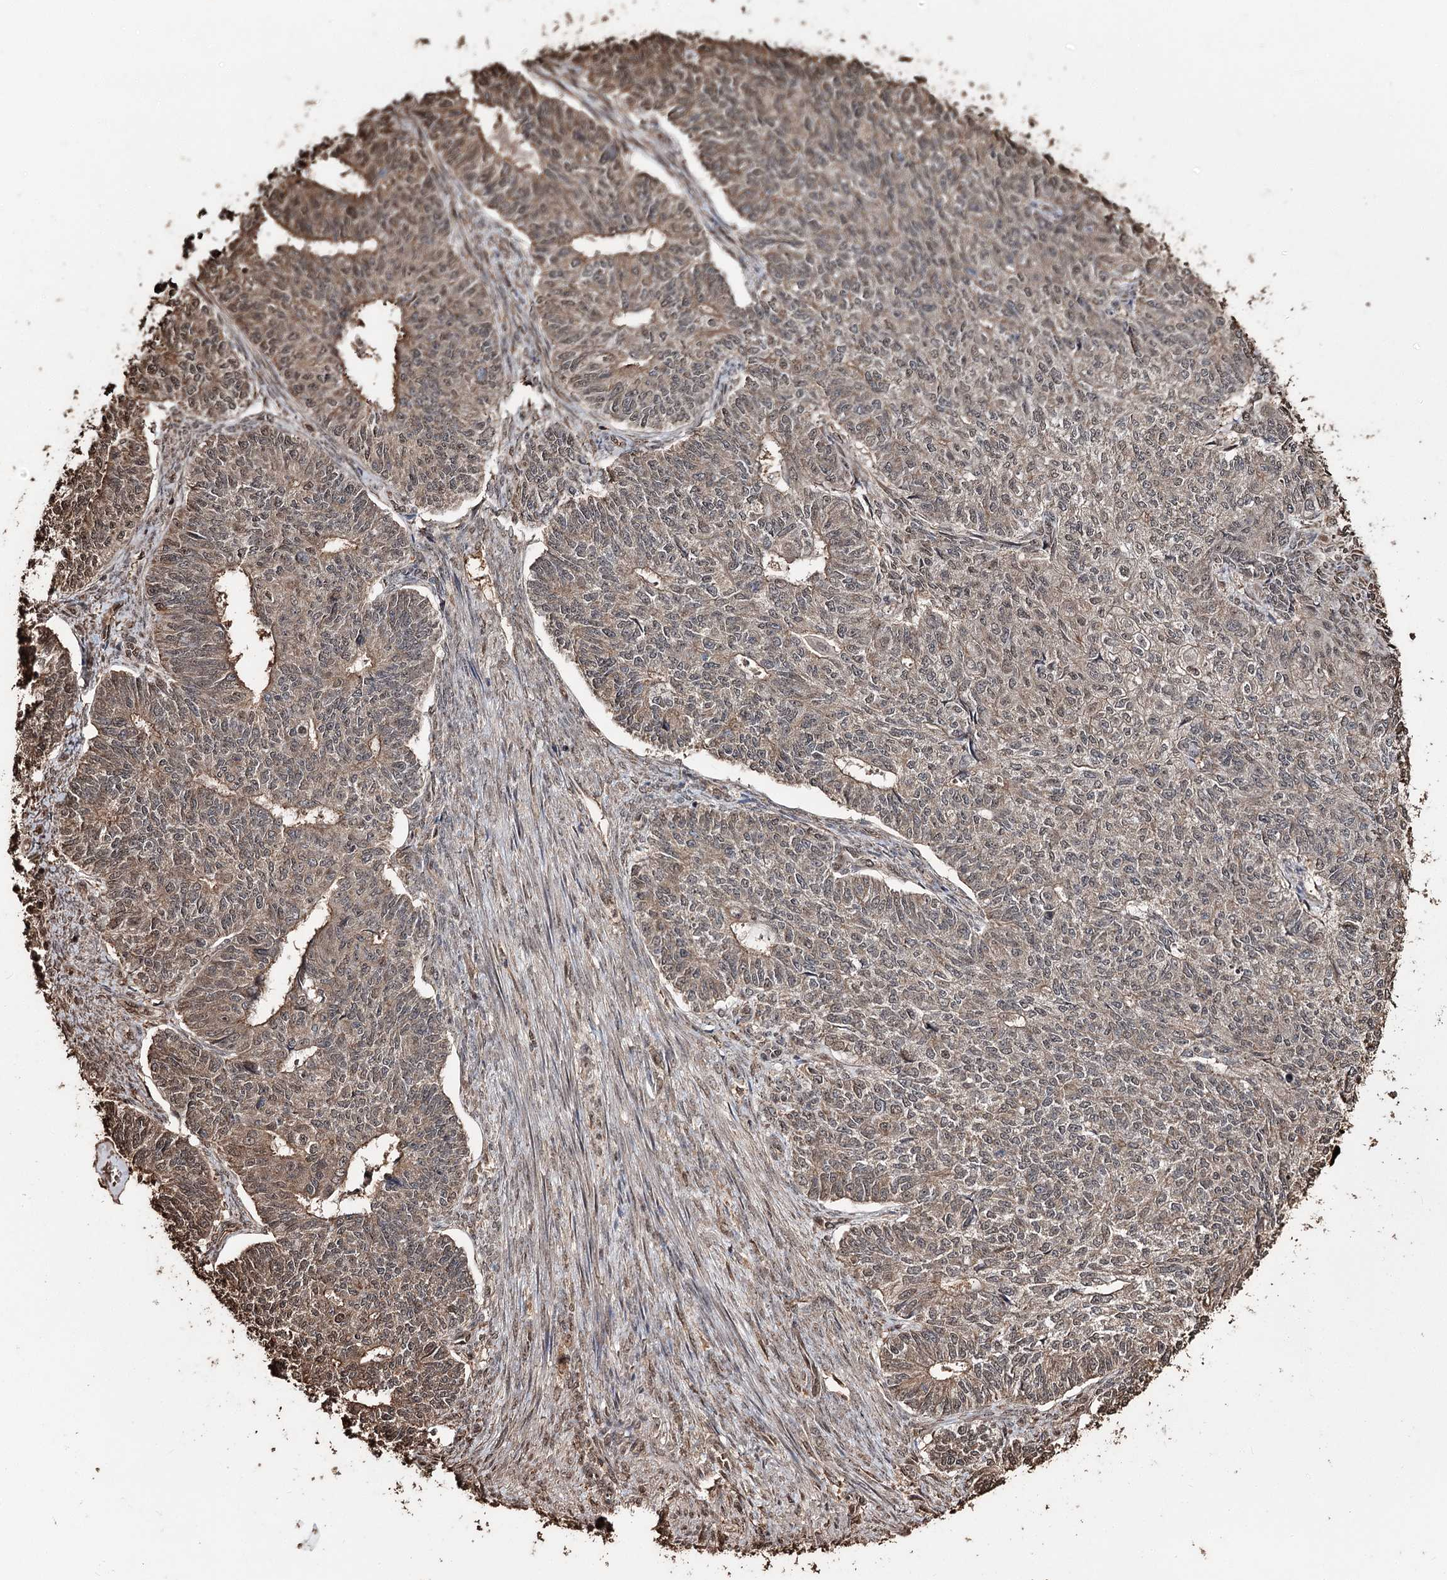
{"staining": {"intensity": "moderate", "quantity": "25%-75%", "location": "cytoplasmic/membranous,nuclear"}, "tissue": "endometrial cancer", "cell_type": "Tumor cells", "image_type": "cancer", "snomed": [{"axis": "morphology", "description": "Adenocarcinoma, NOS"}, {"axis": "topography", "description": "Endometrium"}], "caption": "There is medium levels of moderate cytoplasmic/membranous and nuclear expression in tumor cells of endometrial cancer, as demonstrated by immunohistochemical staining (brown color).", "gene": "PLCH1", "patient": {"sex": "female", "age": 32}}